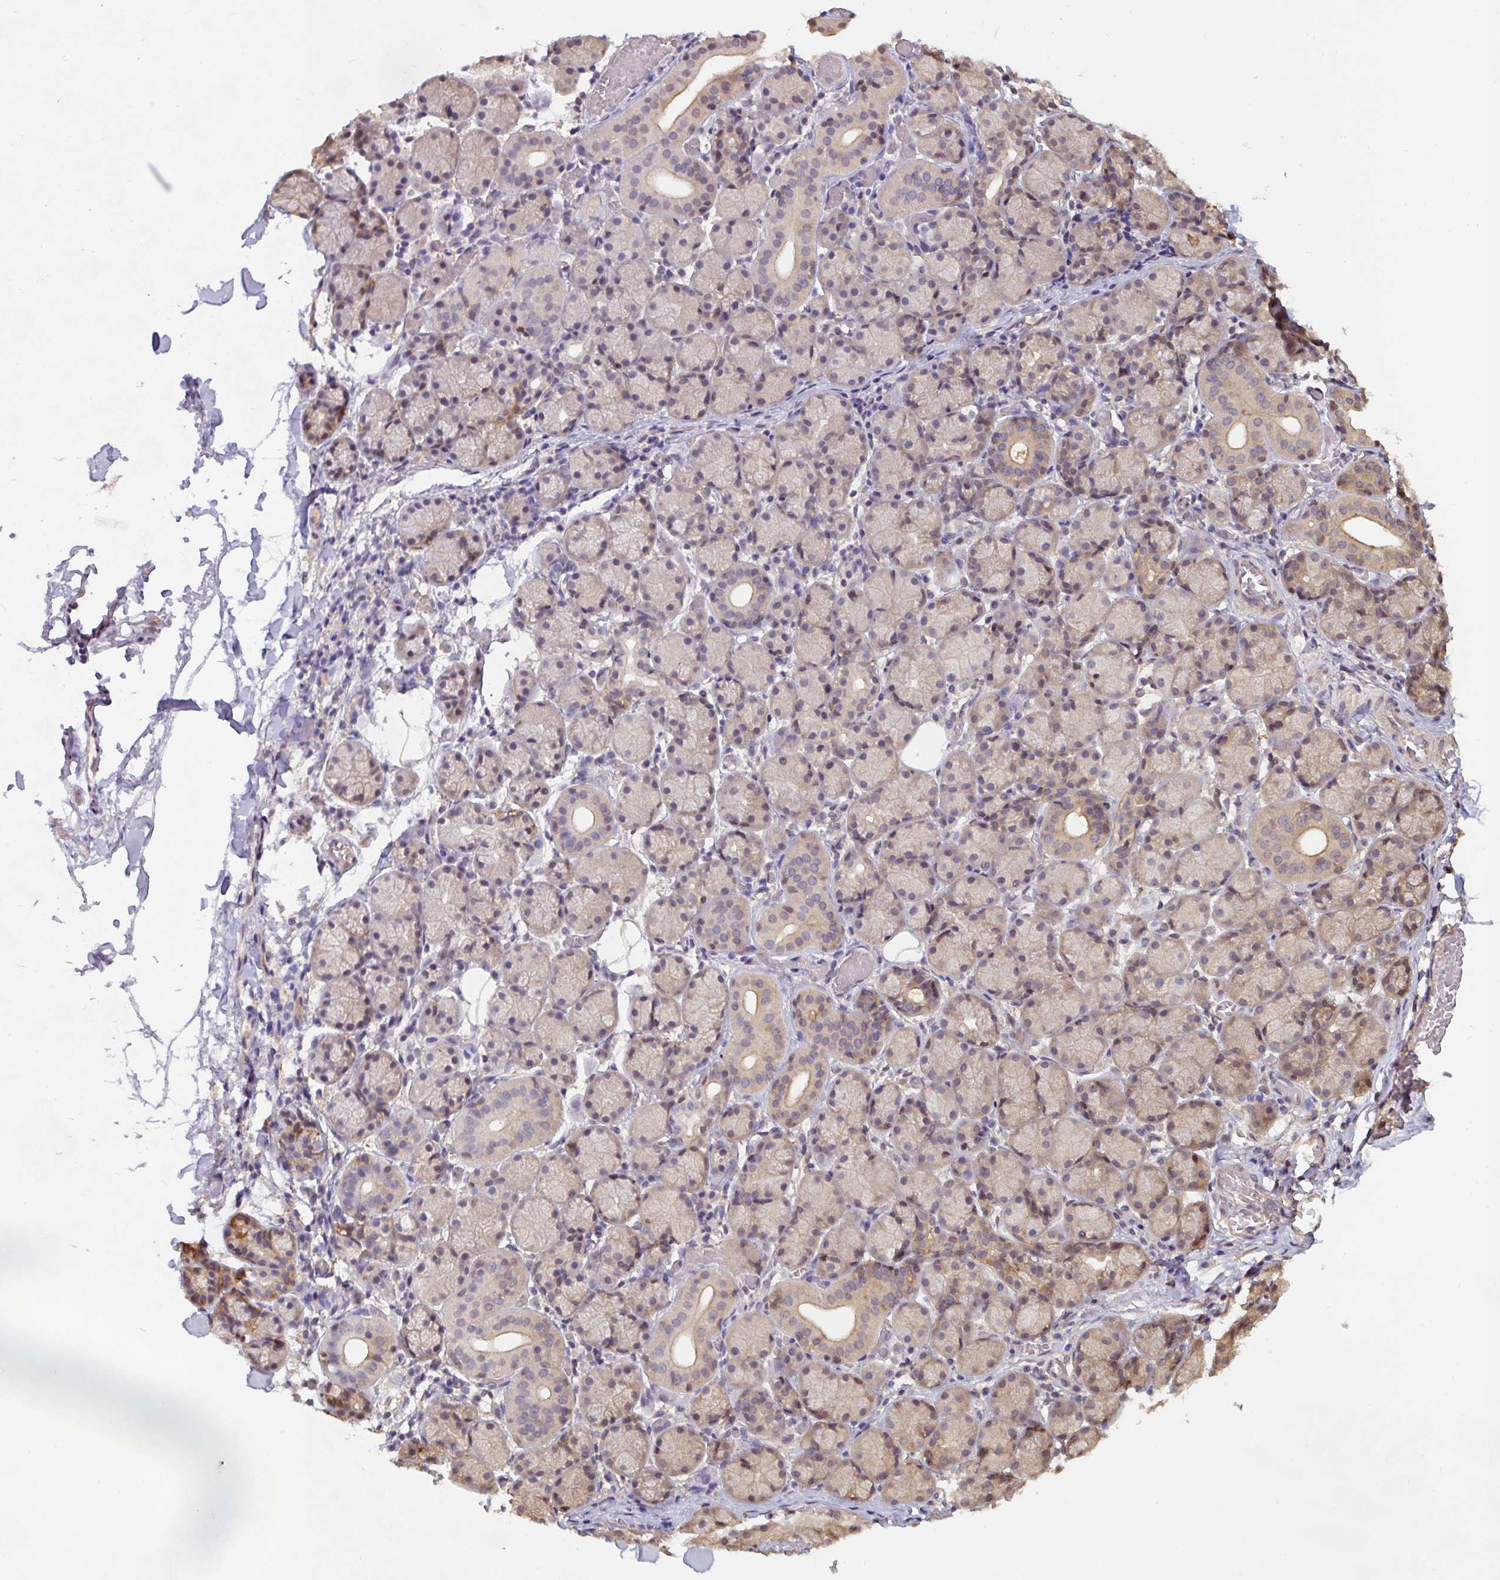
{"staining": {"intensity": "moderate", "quantity": "25%-75%", "location": "cytoplasmic/membranous"}, "tissue": "salivary gland", "cell_type": "Glandular cells", "image_type": "normal", "snomed": [{"axis": "morphology", "description": "Normal tissue, NOS"}, {"axis": "topography", "description": "Salivary gland"}], "caption": "This image displays normal salivary gland stained with immunohistochemistry to label a protein in brown. The cytoplasmic/membranous of glandular cells show moderate positivity for the protein. Nuclei are counter-stained blue.", "gene": "ST13", "patient": {"sex": "female", "age": 24}}